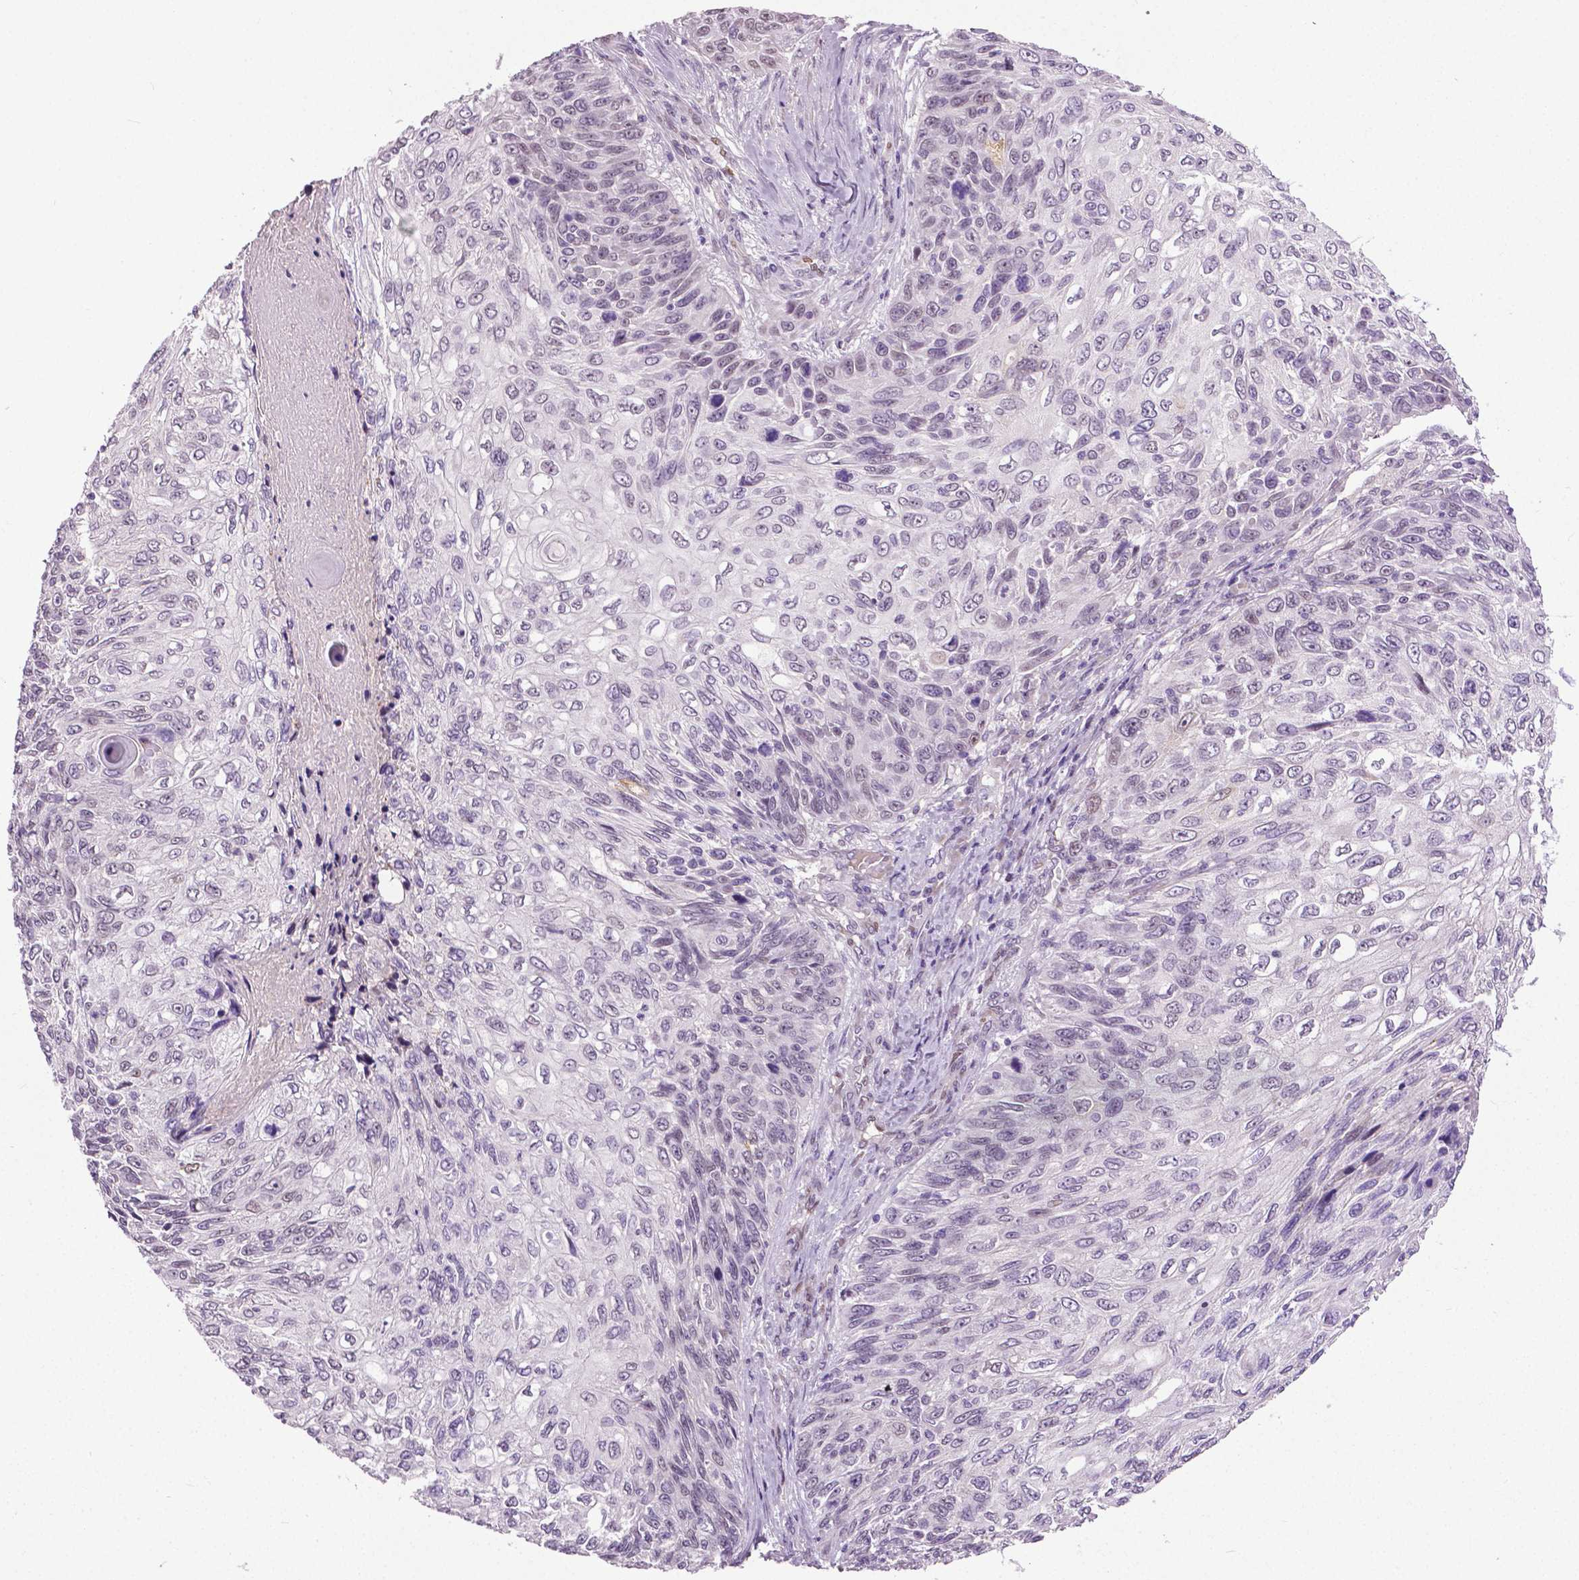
{"staining": {"intensity": "negative", "quantity": "none", "location": "none"}, "tissue": "skin cancer", "cell_type": "Tumor cells", "image_type": "cancer", "snomed": [{"axis": "morphology", "description": "Squamous cell carcinoma, NOS"}, {"axis": "topography", "description": "Skin"}], "caption": "DAB (3,3'-diaminobenzidine) immunohistochemical staining of skin cancer (squamous cell carcinoma) exhibits no significant positivity in tumor cells. (Immunohistochemistry, brightfield microscopy, high magnification).", "gene": "PTGER3", "patient": {"sex": "male", "age": 92}}